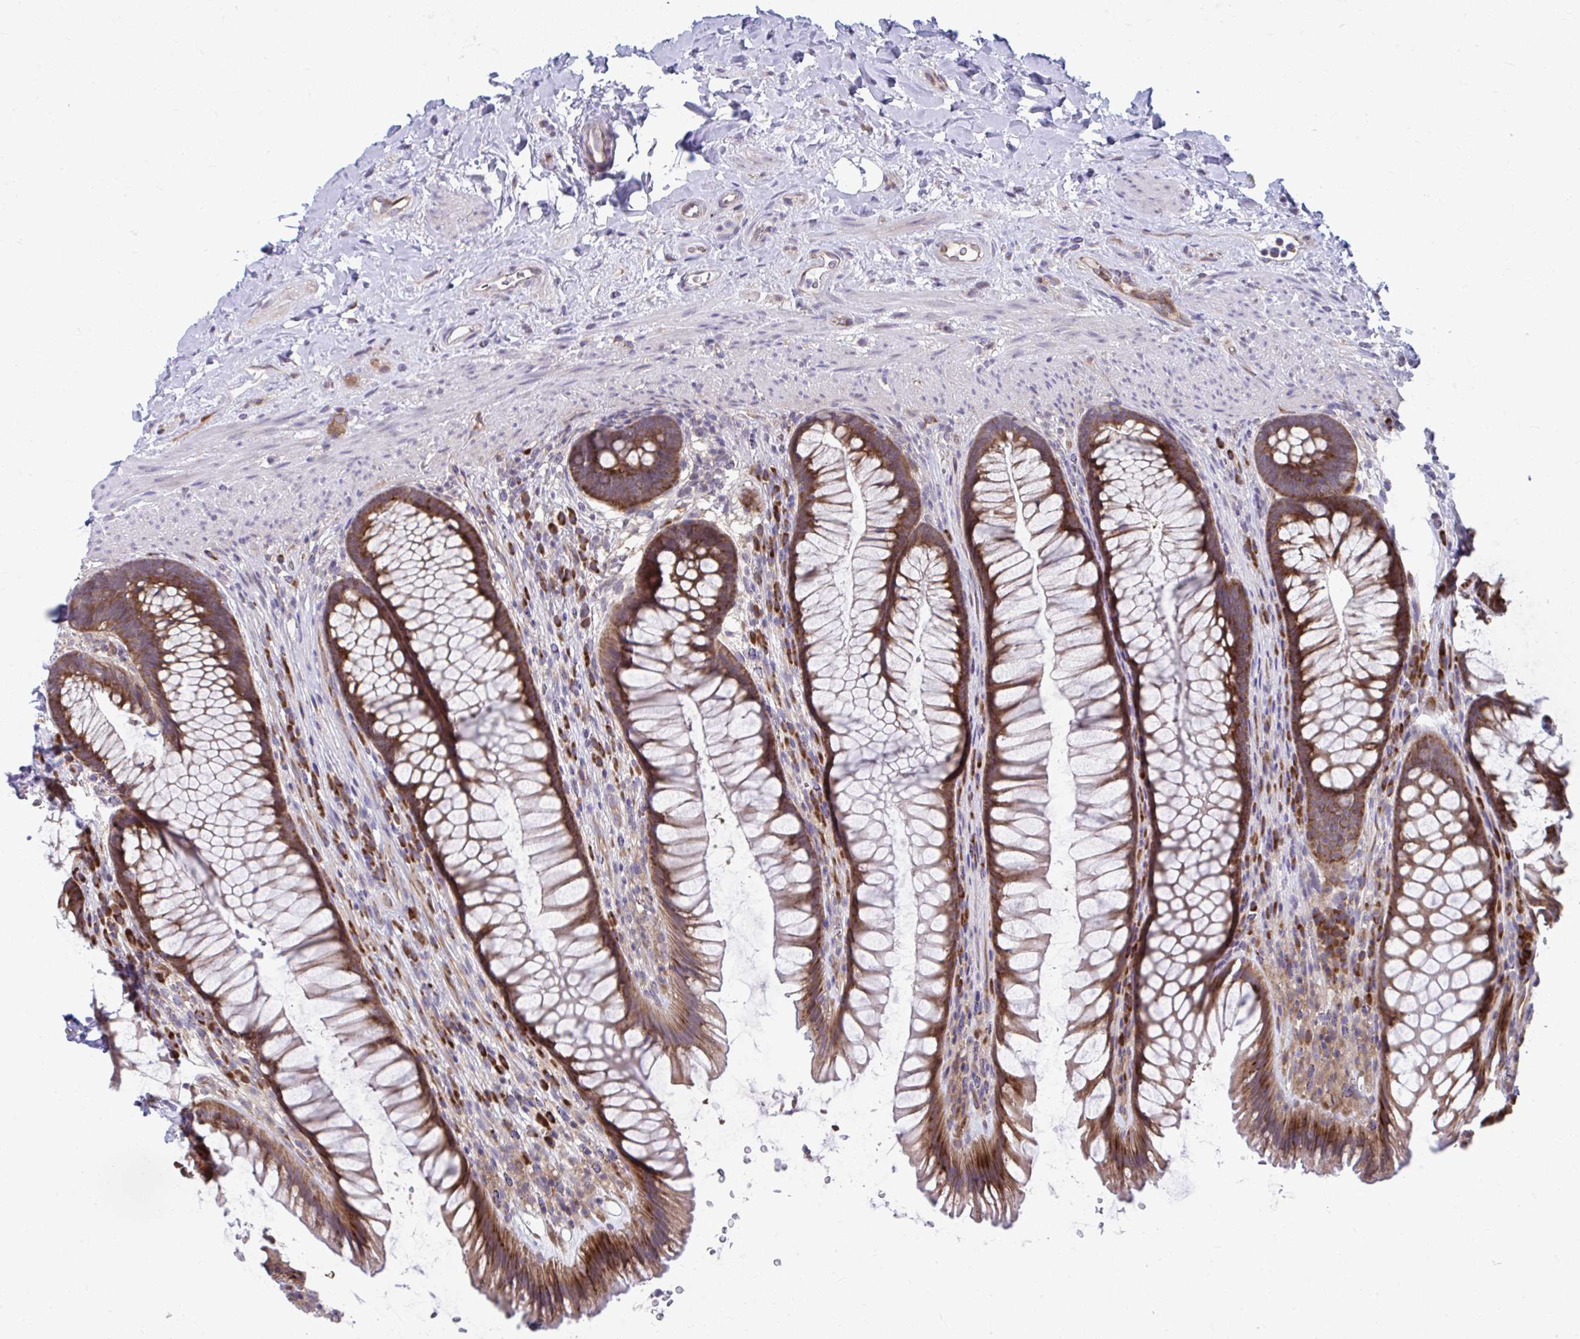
{"staining": {"intensity": "strong", "quantity": ">75%", "location": "cytoplasmic/membranous"}, "tissue": "rectum", "cell_type": "Glandular cells", "image_type": "normal", "snomed": [{"axis": "morphology", "description": "Normal tissue, NOS"}, {"axis": "topography", "description": "Rectum"}], "caption": "Benign rectum shows strong cytoplasmic/membranous expression in approximately >75% of glandular cells, visualized by immunohistochemistry.", "gene": "SELENON", "patient": {"sex": "male", "age": 53}}